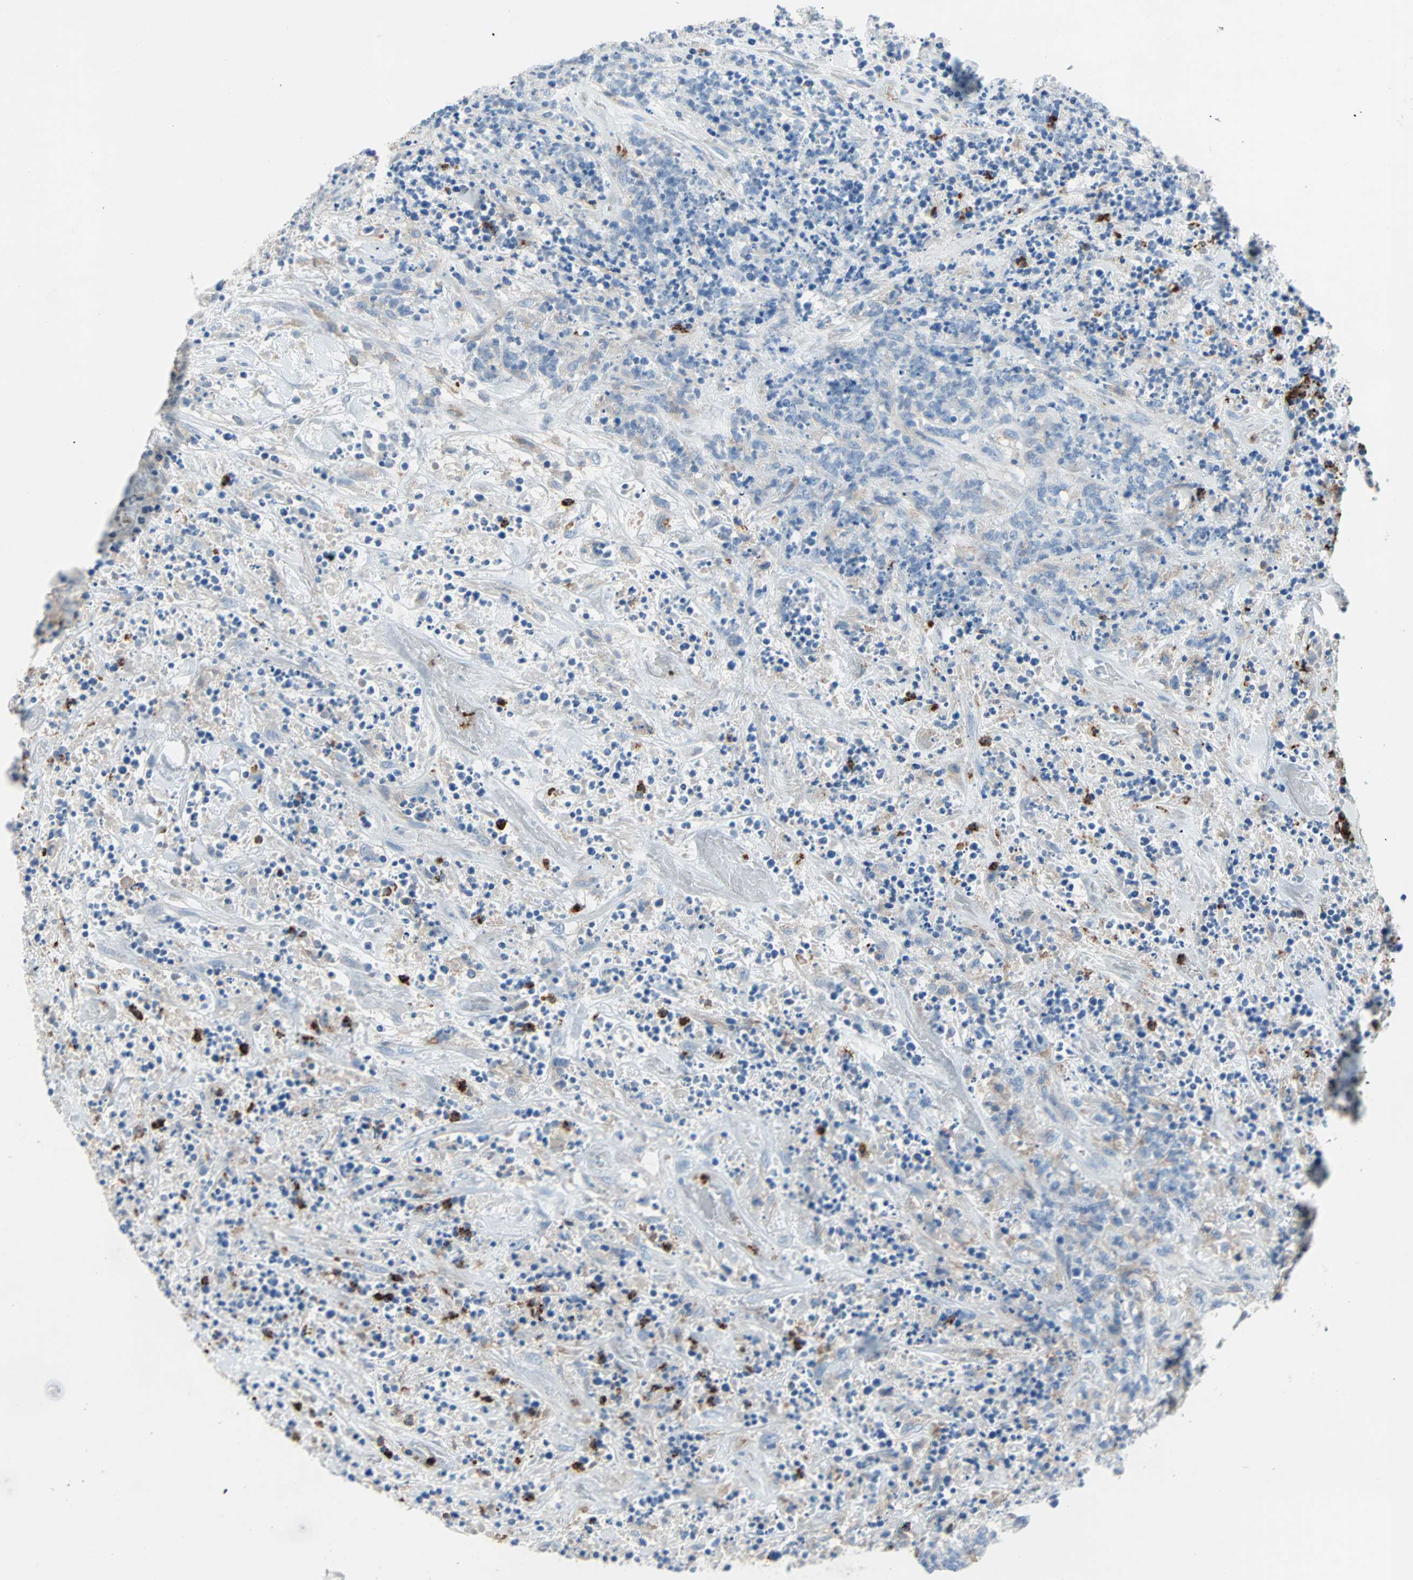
{"staining": {"intensity": "negative", "quantity": "none", "location": "none"}, "tissue": "lymphoma", "cell_type": "Tumor cells", "image_type": "cancer", "snomed": [{"axis": "morphology", "description": "Malignant lymphoma, non-Hodgkin's type, High grade"}, {"axis": "topography", "description": "Soft tissue"}], "caption": "A high-resolution micrograph shows immunohistochemistry staining of lymphoma, which displays no significant positivity in tumor cells.", "gene": "CLEC4A", "patient": {"sex": "male", "age": 18}}